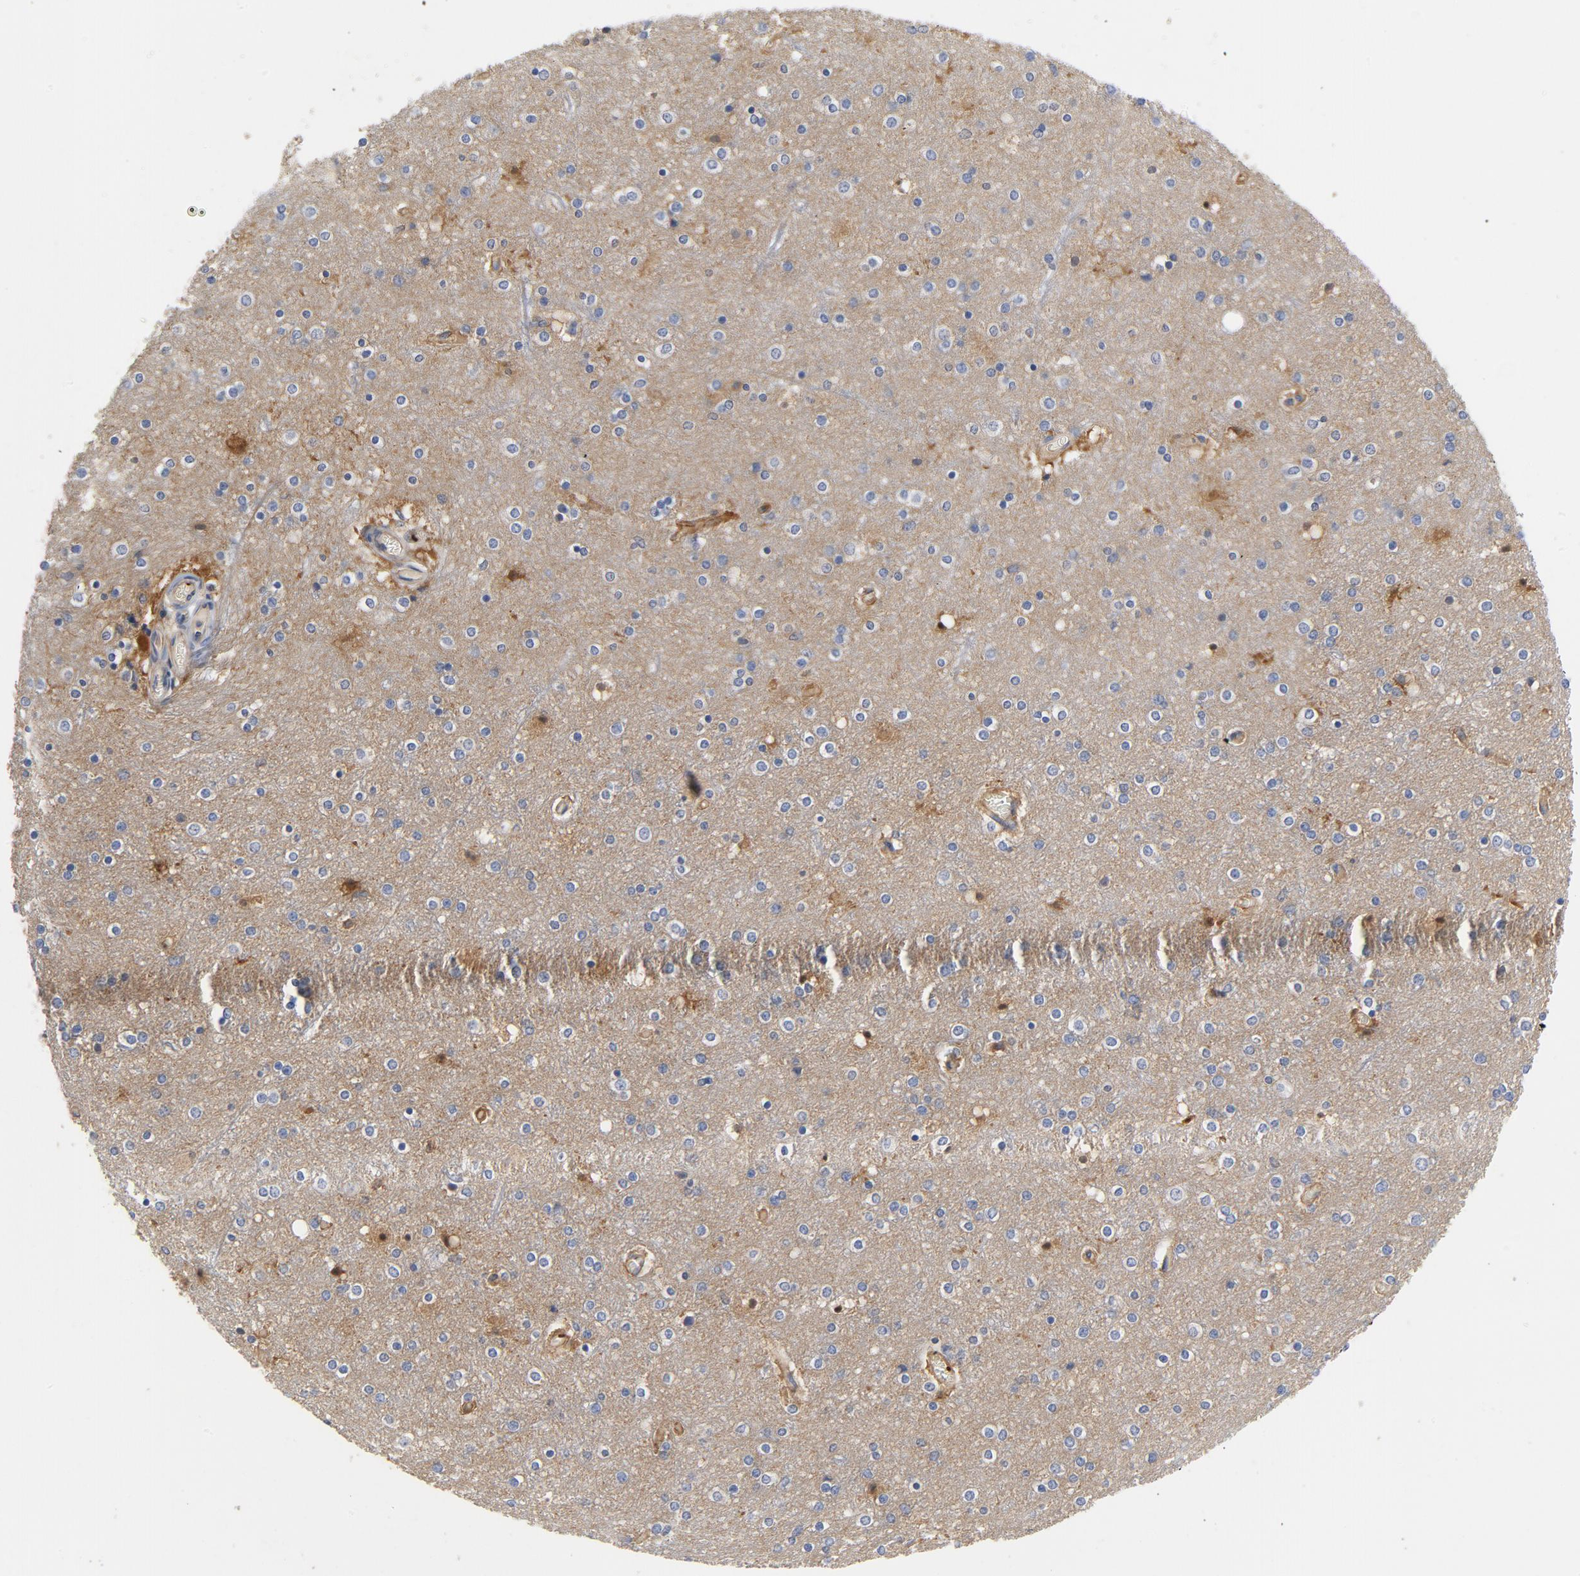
{"staining": {"intensity": "weak", "quantity": ">75%", "location": "cytoplasmic/membranous"}, "tissue": "cerebral cortex", "cell_type": "Endothelial cells", "image_type": "normal", "snomed": [{"axis": "morphology", "description": "Normal tissue, NOS"}, {"axis": "topography", "description": "Cerebral cortex"}], "caption": "Protein analysis of unremarkable cerebral cortex exhibits weak cytoplasmic/membranous expression in about >75% of endothelial cells. The staining is performed using DAB (3,3'-diaminobenzidine) brown chromogen to label protein expression. The nuclei are counter-stained blue using hematoxylin.", "gene": "SRC", "patient": {"sex": "female", "age": 54}}